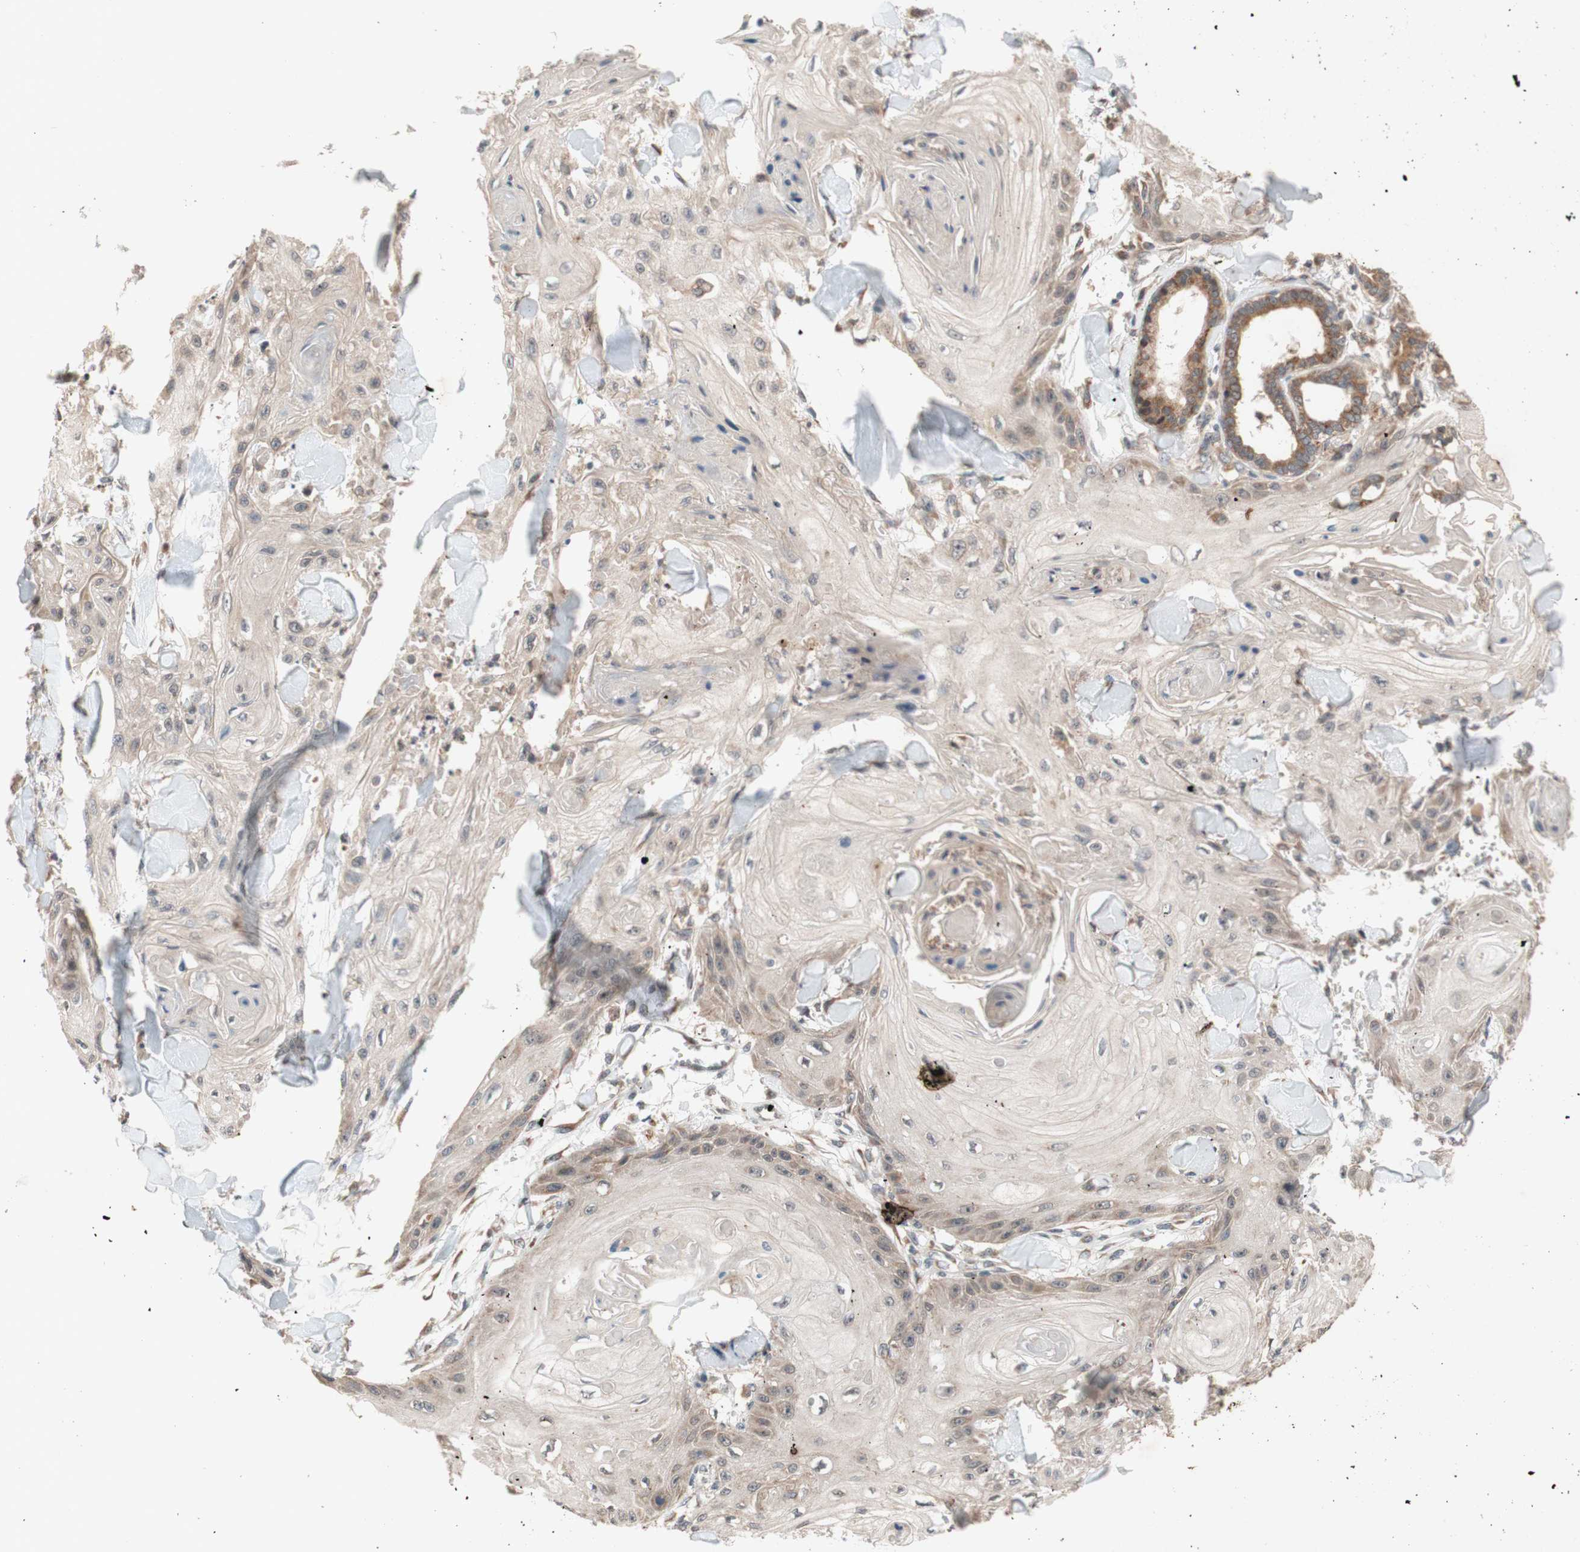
{"staining": {"intensity": "weak", "quantity": ">75%", "location": "cytoplasmic/membranous"}, "tissue": "skin cancer", "cell_type": "Tumor cells", "image_type": "cancer", "snomed": [{"axis": "morphology", "description": "Squamous cell carcinoma, NOS"}, {"axis": "topography", "description": "Skin"}], "caption": "This micrograph exhibits squamous cell carcinoma (skin) stained with IHC to label a protein in brown. The cytoplasmic/membranous of tumor cells show weak positivity for the protein. Nuclei are counter-stained blue.", "gene": "DDOST", "patient": {"sex": "male", "age": 74}}